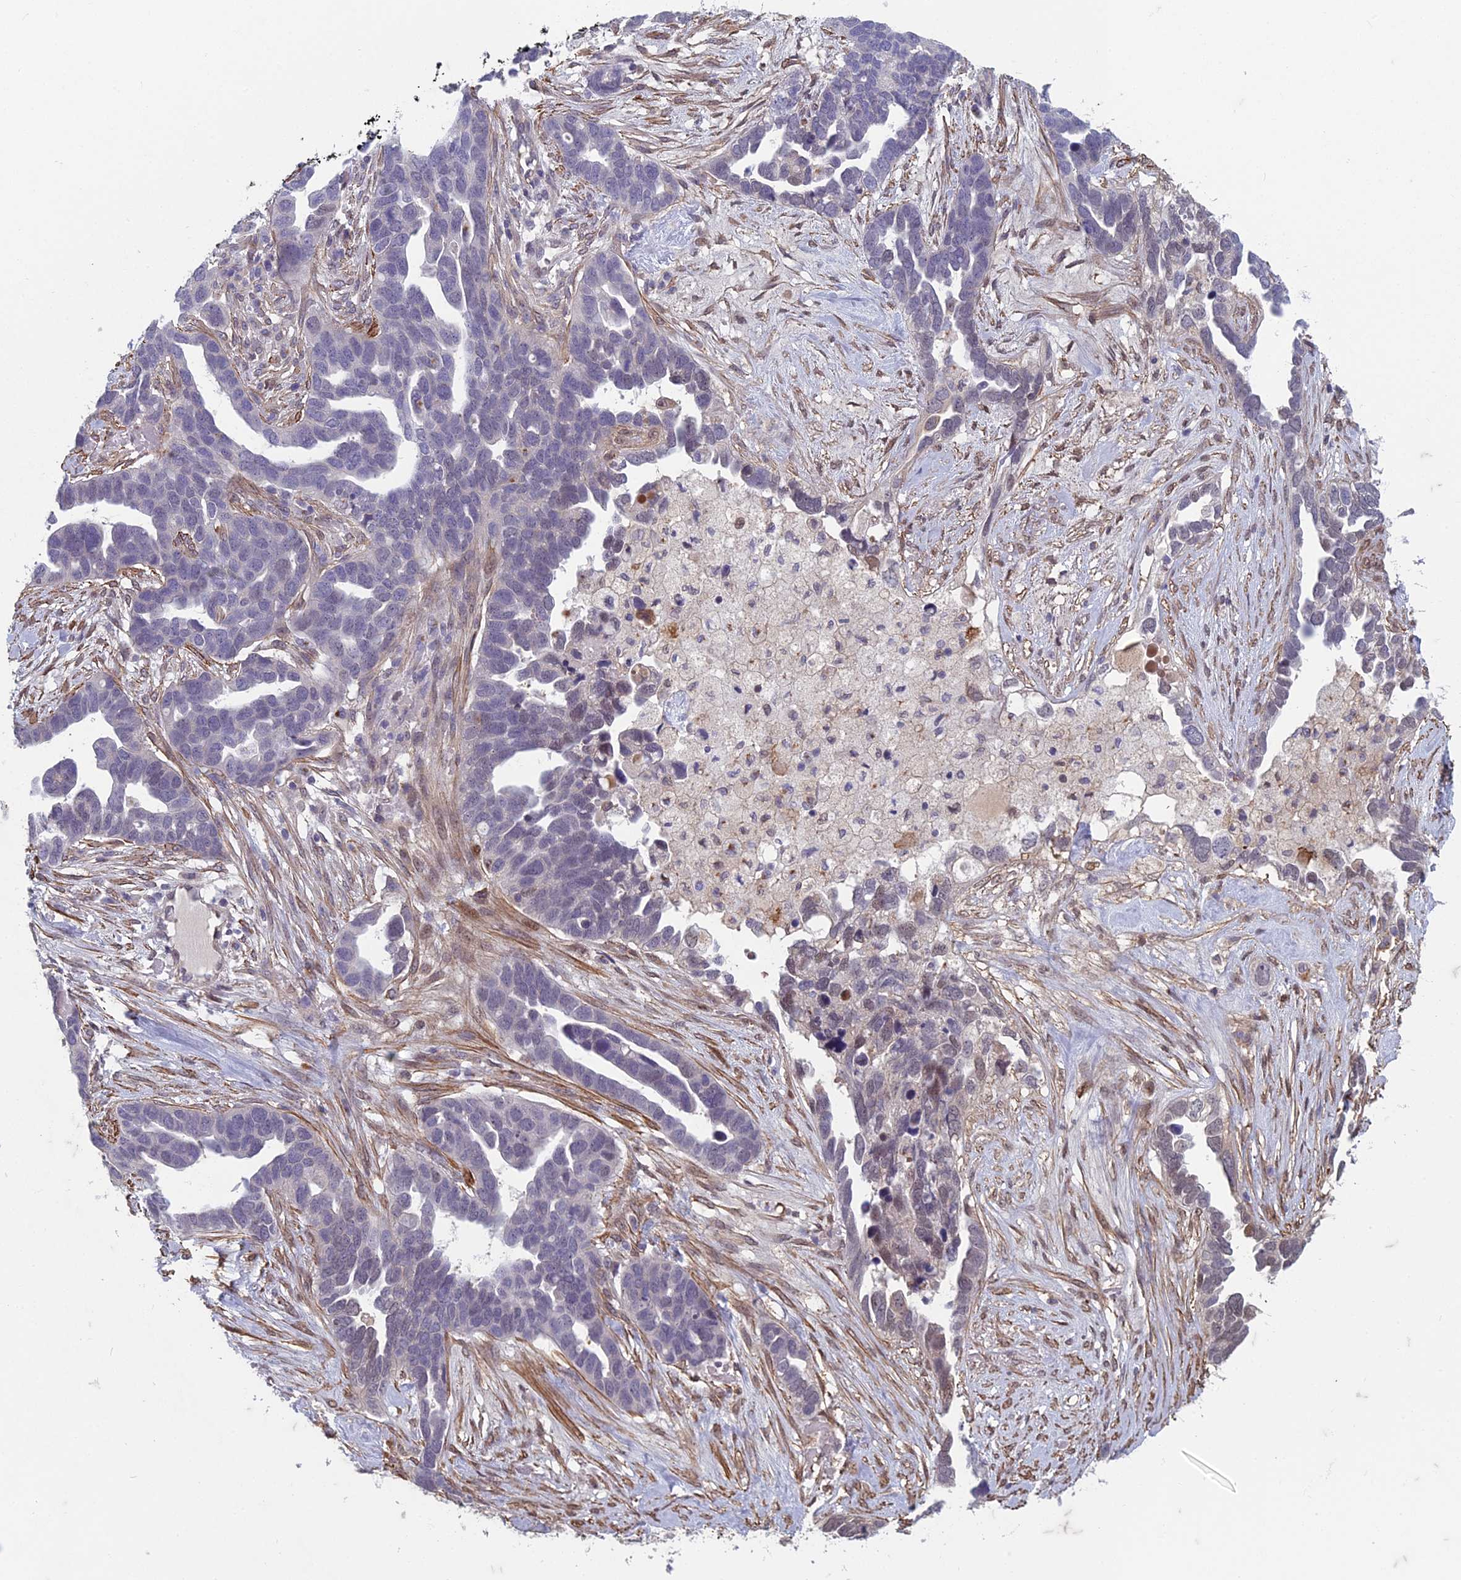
{"staining": {"intensity": "weak", "quantity": "<25%", "location": "nuclear"}, "tissue": "ovarian cancer", "cell_type": "Tumor cells", "image_type": "cancer", "snomed": [{"axis": "morphology", "description": "Cystadenocarcinoma, serous, NOS"}, {"axis": "topography", "description": "Ovary"}], "caption": "This is a micrograph of immunohistochemistry staining of ovarian serous cystadenocarcinoma, which shows no expression in tumor cells. The staining is performed using DAB brown chromogen with nuclei counter-stained in using hematoxylin.", "gene": "ZNF626", "patient": {"sex": "female", "age": 54}}